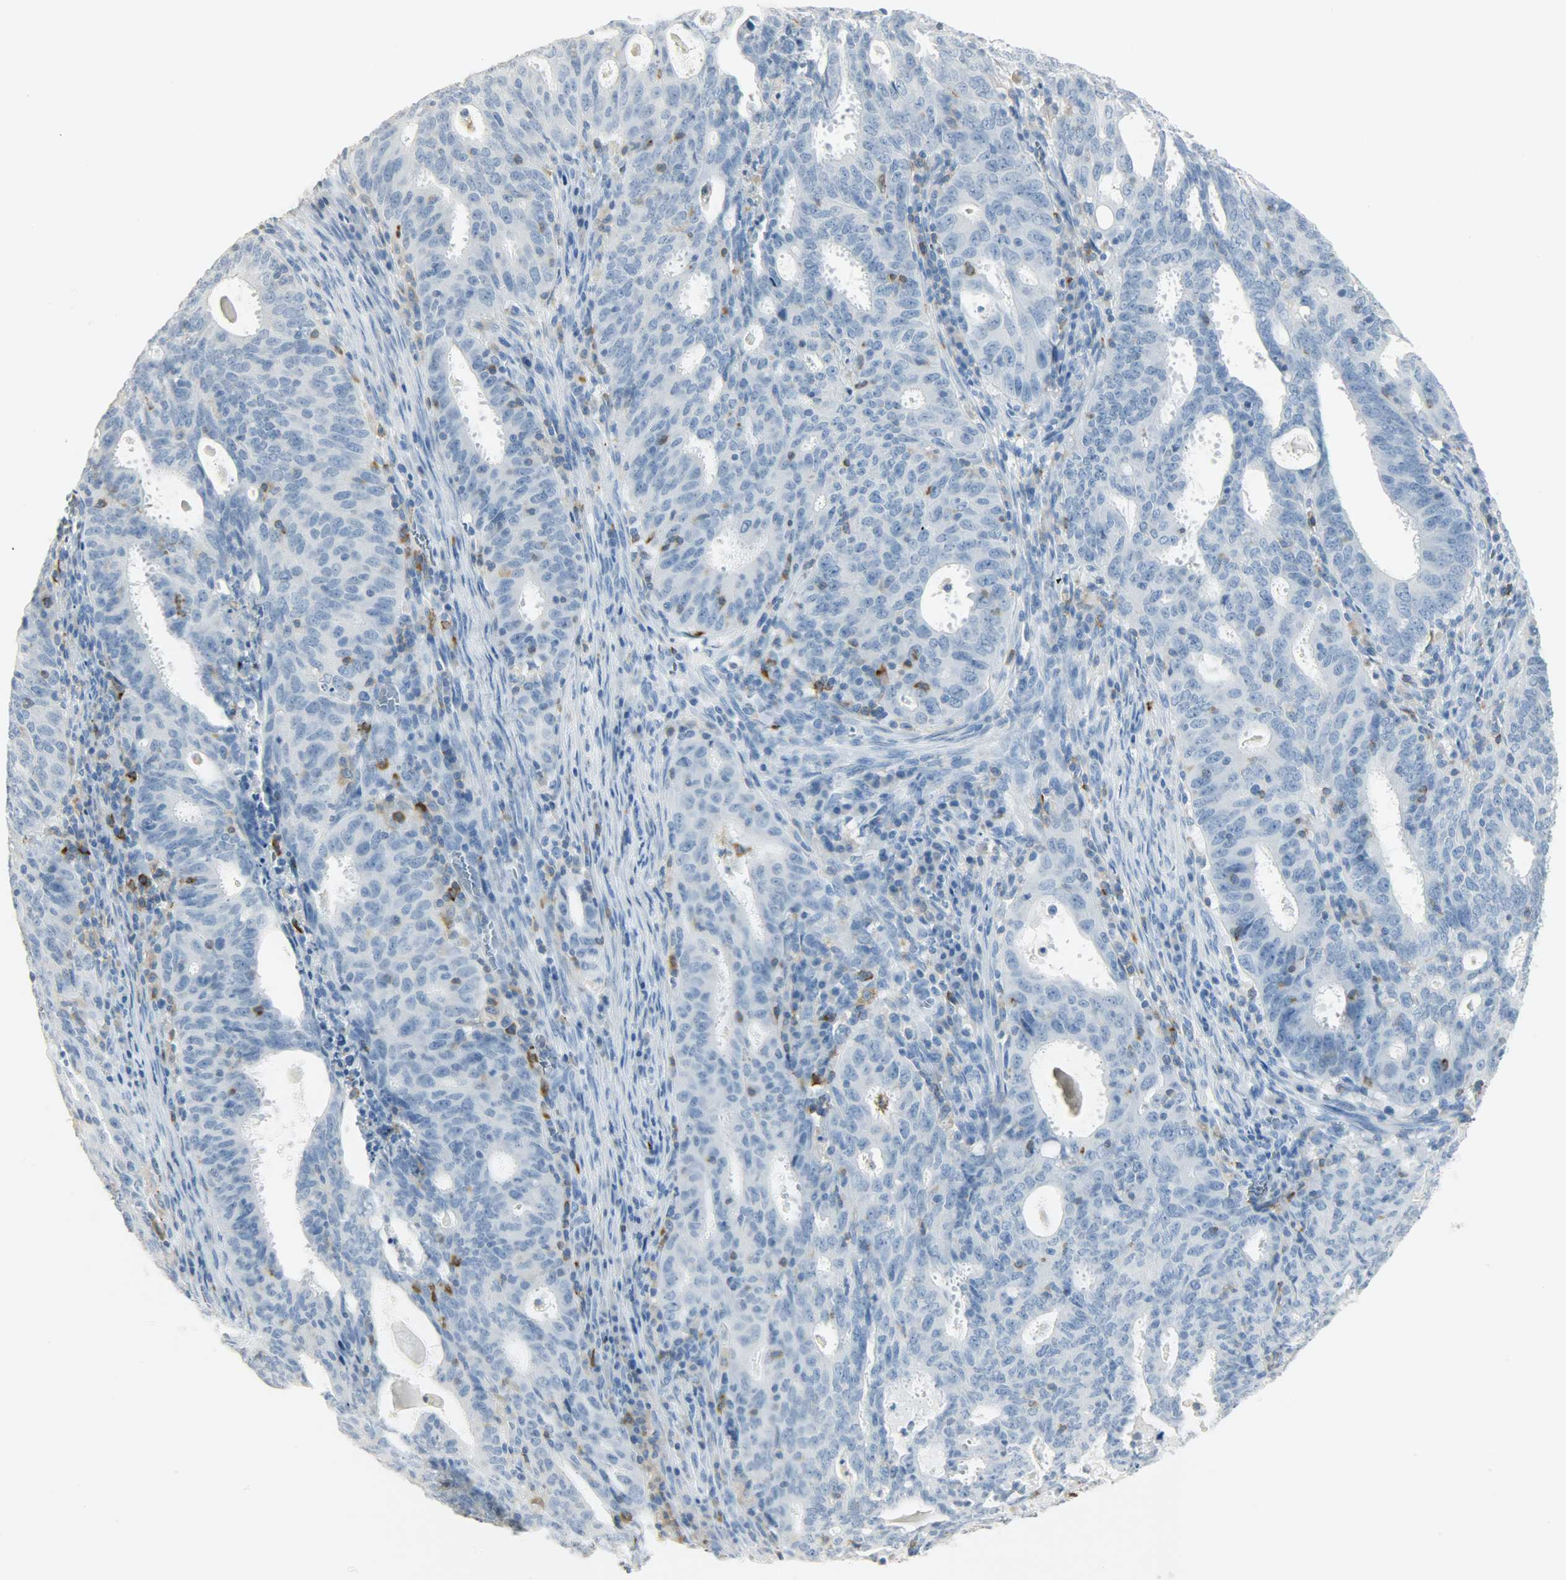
{"staining": {"intensity": "negative", "quantity": "none", "location": "none"}, "tissue": "cervical cancer", "cell_type": "Tumor cells", "image_type": "cancer", "snomed": [{"axis": "morphology", "description": "Adenocarcinoma, NOS"}, {"axis": "topography", "description": "Cervix"}], "caption": "The image shows no staining of tumor cells in cervical cancer (adenocarcinoma). The staining was performed using DAB (3,3'-diaminobenzidine) to visualize the protein expression in brown, while the nuclei were stained in blue with hematoxylin (Magnification: 20x).", "gene": "PTPN6", "patient": {"sex": "female", "age": 44}}